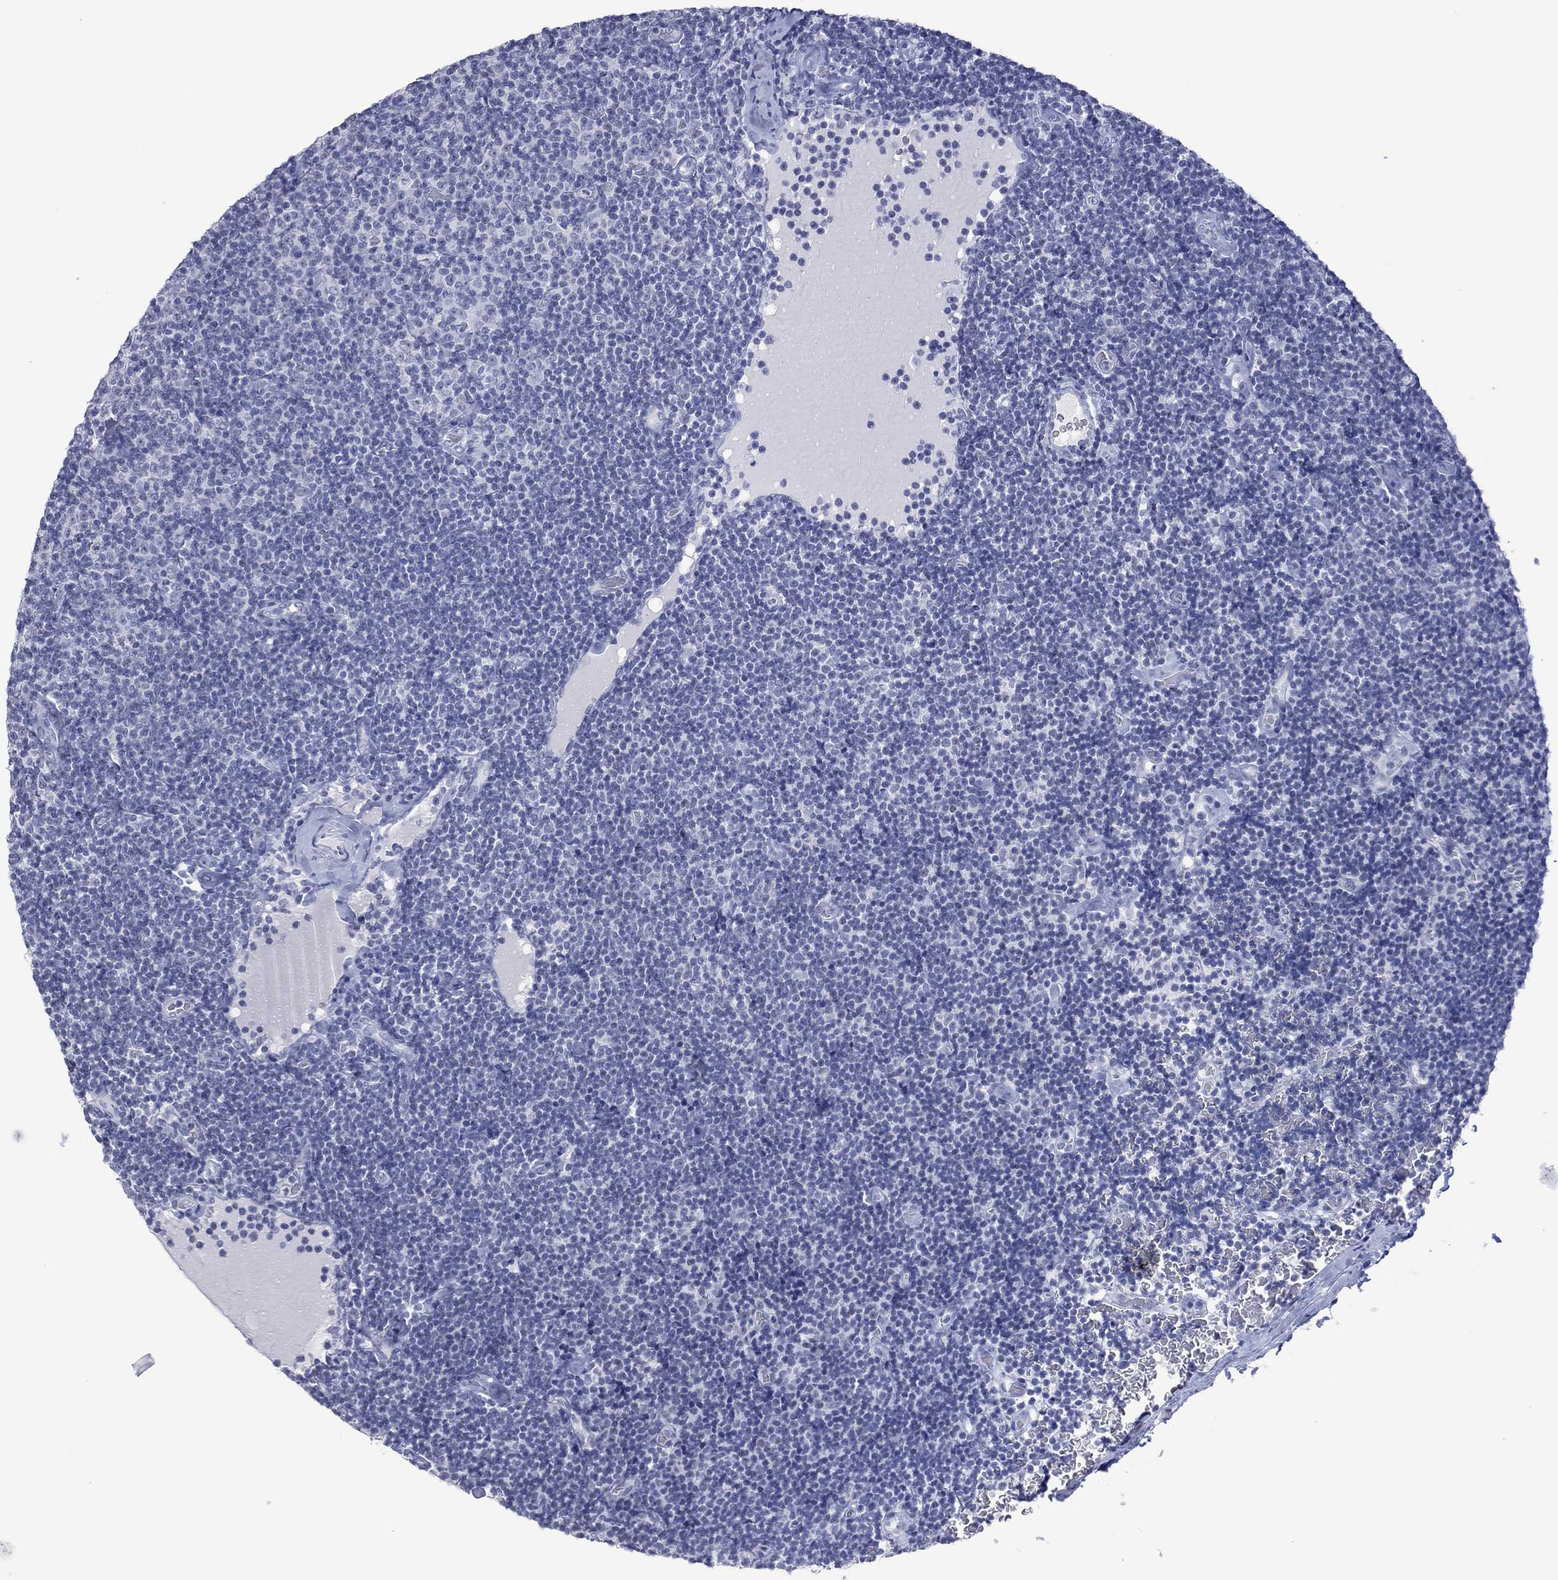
{"staining": {"intensity": "negative", "quantity": "none", "location": "none"}, "tissue": "lymphoma", "cell_type": "Tumor cells", "image_type": "cancer", "snomed": [{"axis": "morphology", "description": "Malignant lymphoma, non-Hodgkin's type, Low grade"}, {"axis": "topography", "description": "Lymph node"}], "caption": "This histopathology image is of lymphoma stained with immunohistochemistry to label a protein in brown with the nuclei are counter-stained blue. There is no expression in tumor cells.", "gene": "UTF1", "patient": {"sex": "male", "age": 81}}